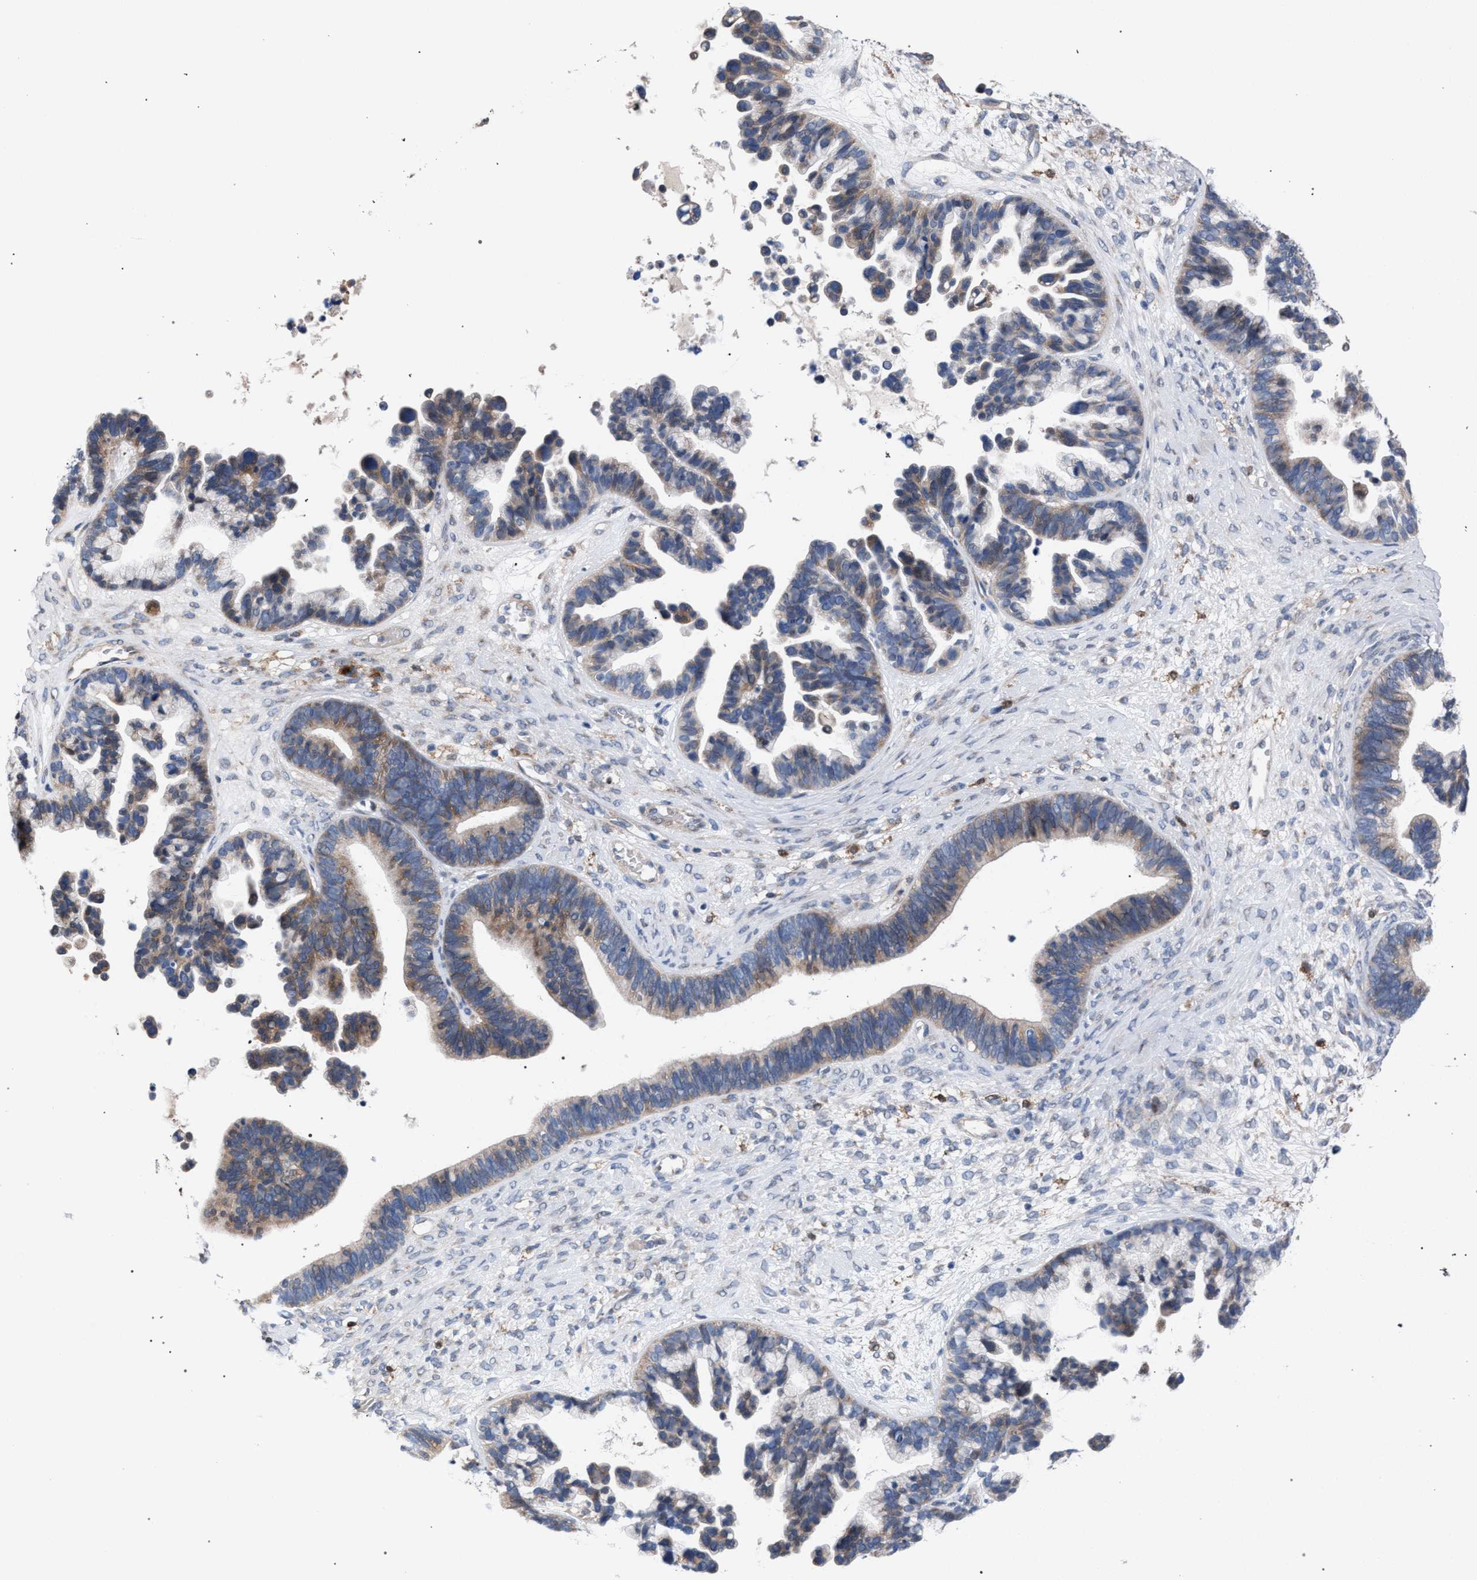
{"staining": {"intensity": "weak", "quantity": ">75%", "location": "cytoplasmic/membranous"}, "tissue": "ovarian cancer", "cell_type": "Tumor cells", "image_type": "cancer", "snomed": [{"axis": "morphology", "description": "Cystadenocarcinoma, serous, NOS"}, {"axis": "topography", "description": "Ovary"}], "caption": "There is low levels of weak cytoplasmic/membranous expression in tumor cells of ovarian cancer, as demonstrated by immunohistochemical staining (brown color).", "gene": "RNF135", "patient": {"sex": "female", "age": 56}}